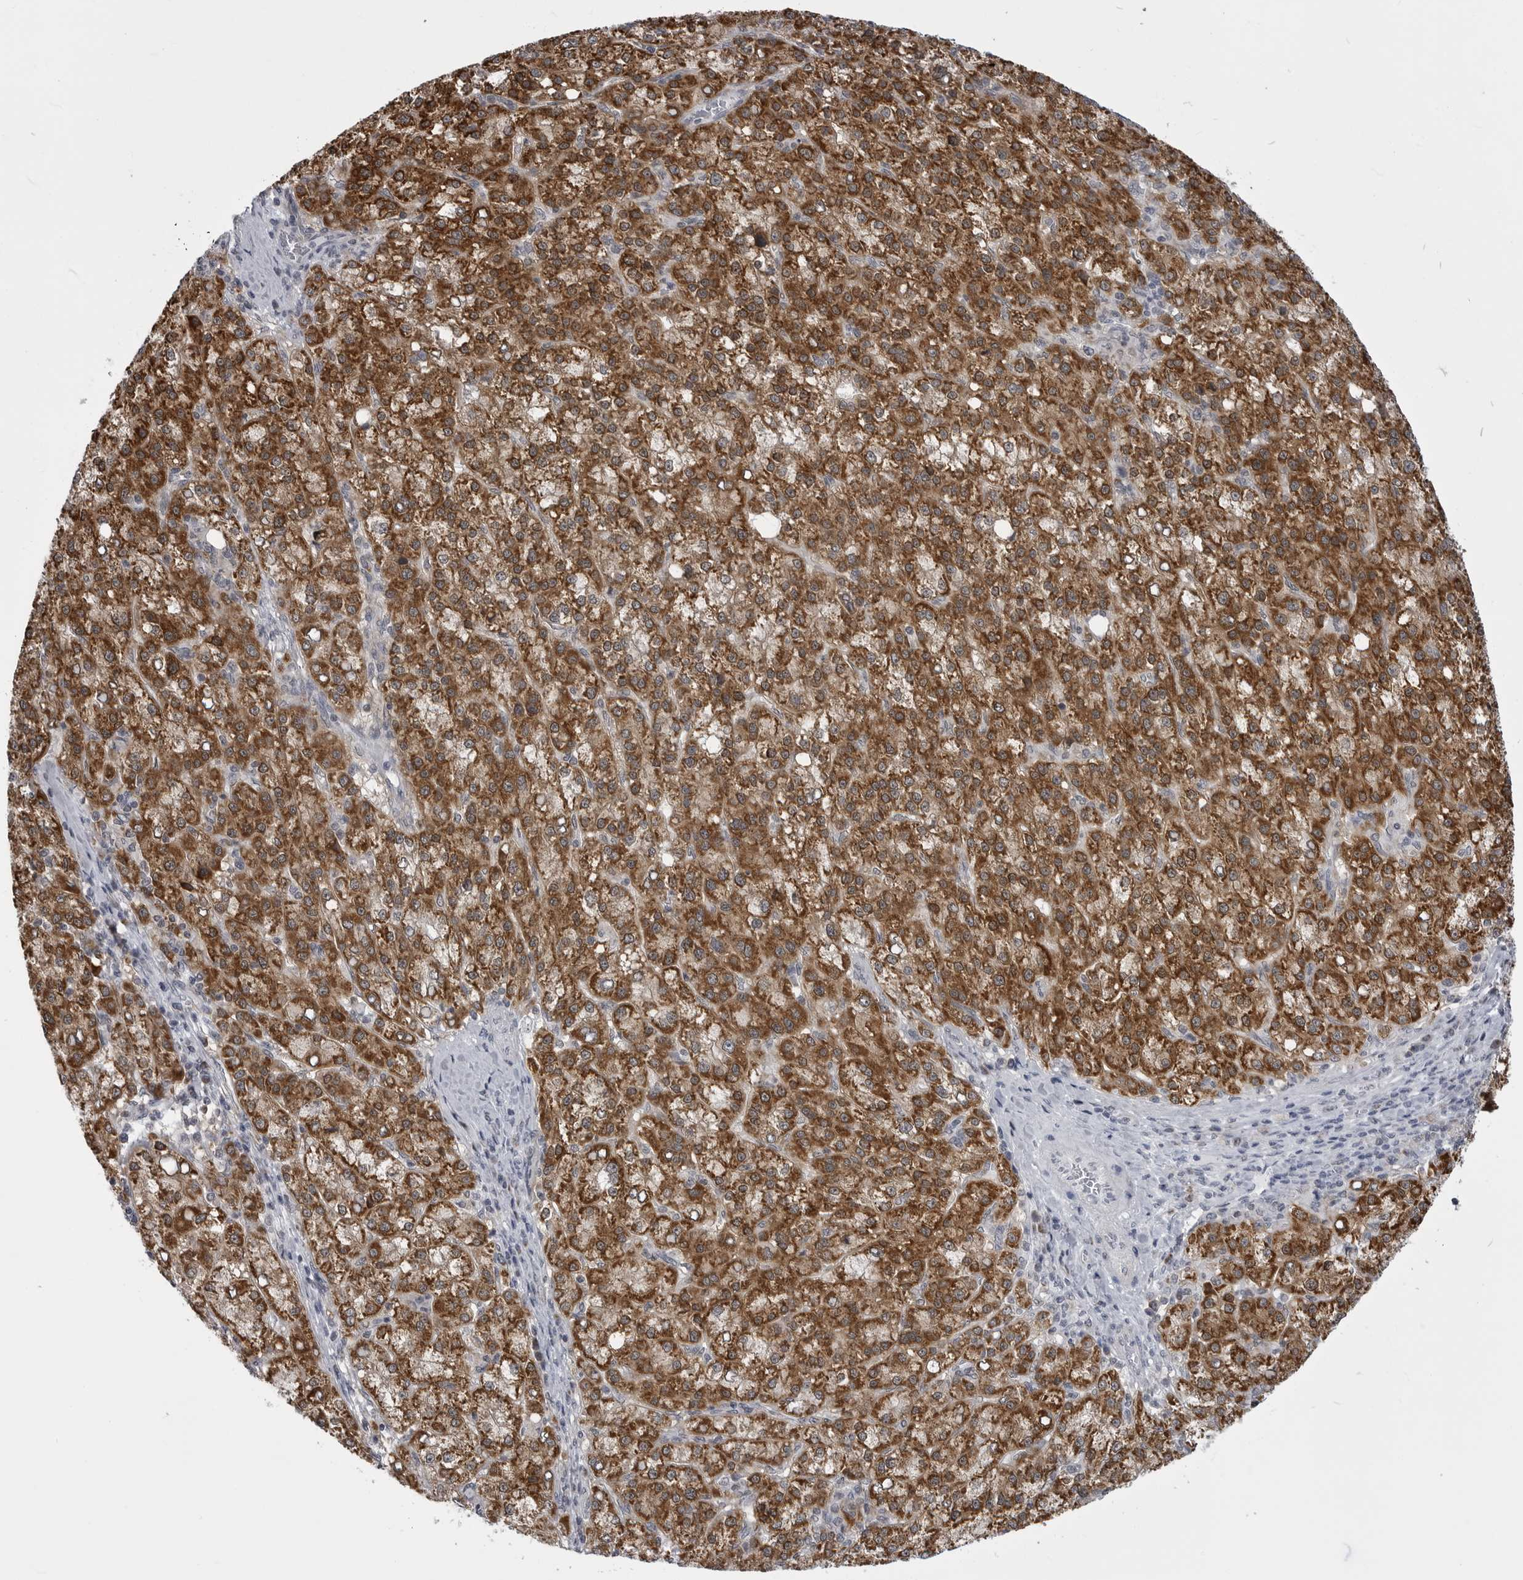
{"staining": {"intensity": "strong", "quantity": ">75%", "location": "cytoplasmic/membranous"}, "tissue": "liver cancer", "cell_type": "Tumor cells", "image_type": "cancer", "snomed": [{"axis": "morphology", "description": "Carcinoma, Hepatocellular, NOS"}, {"axis": "topography", "description": "Liver"}], "caption": "Immunohistochemical staining of liver cancer exhibits high levels of strong cytoplasmic/membranous protein staining in approximately >75% of tumor cells.", "gene": "FH", "patient": {"sex": "female", "age": 58}}